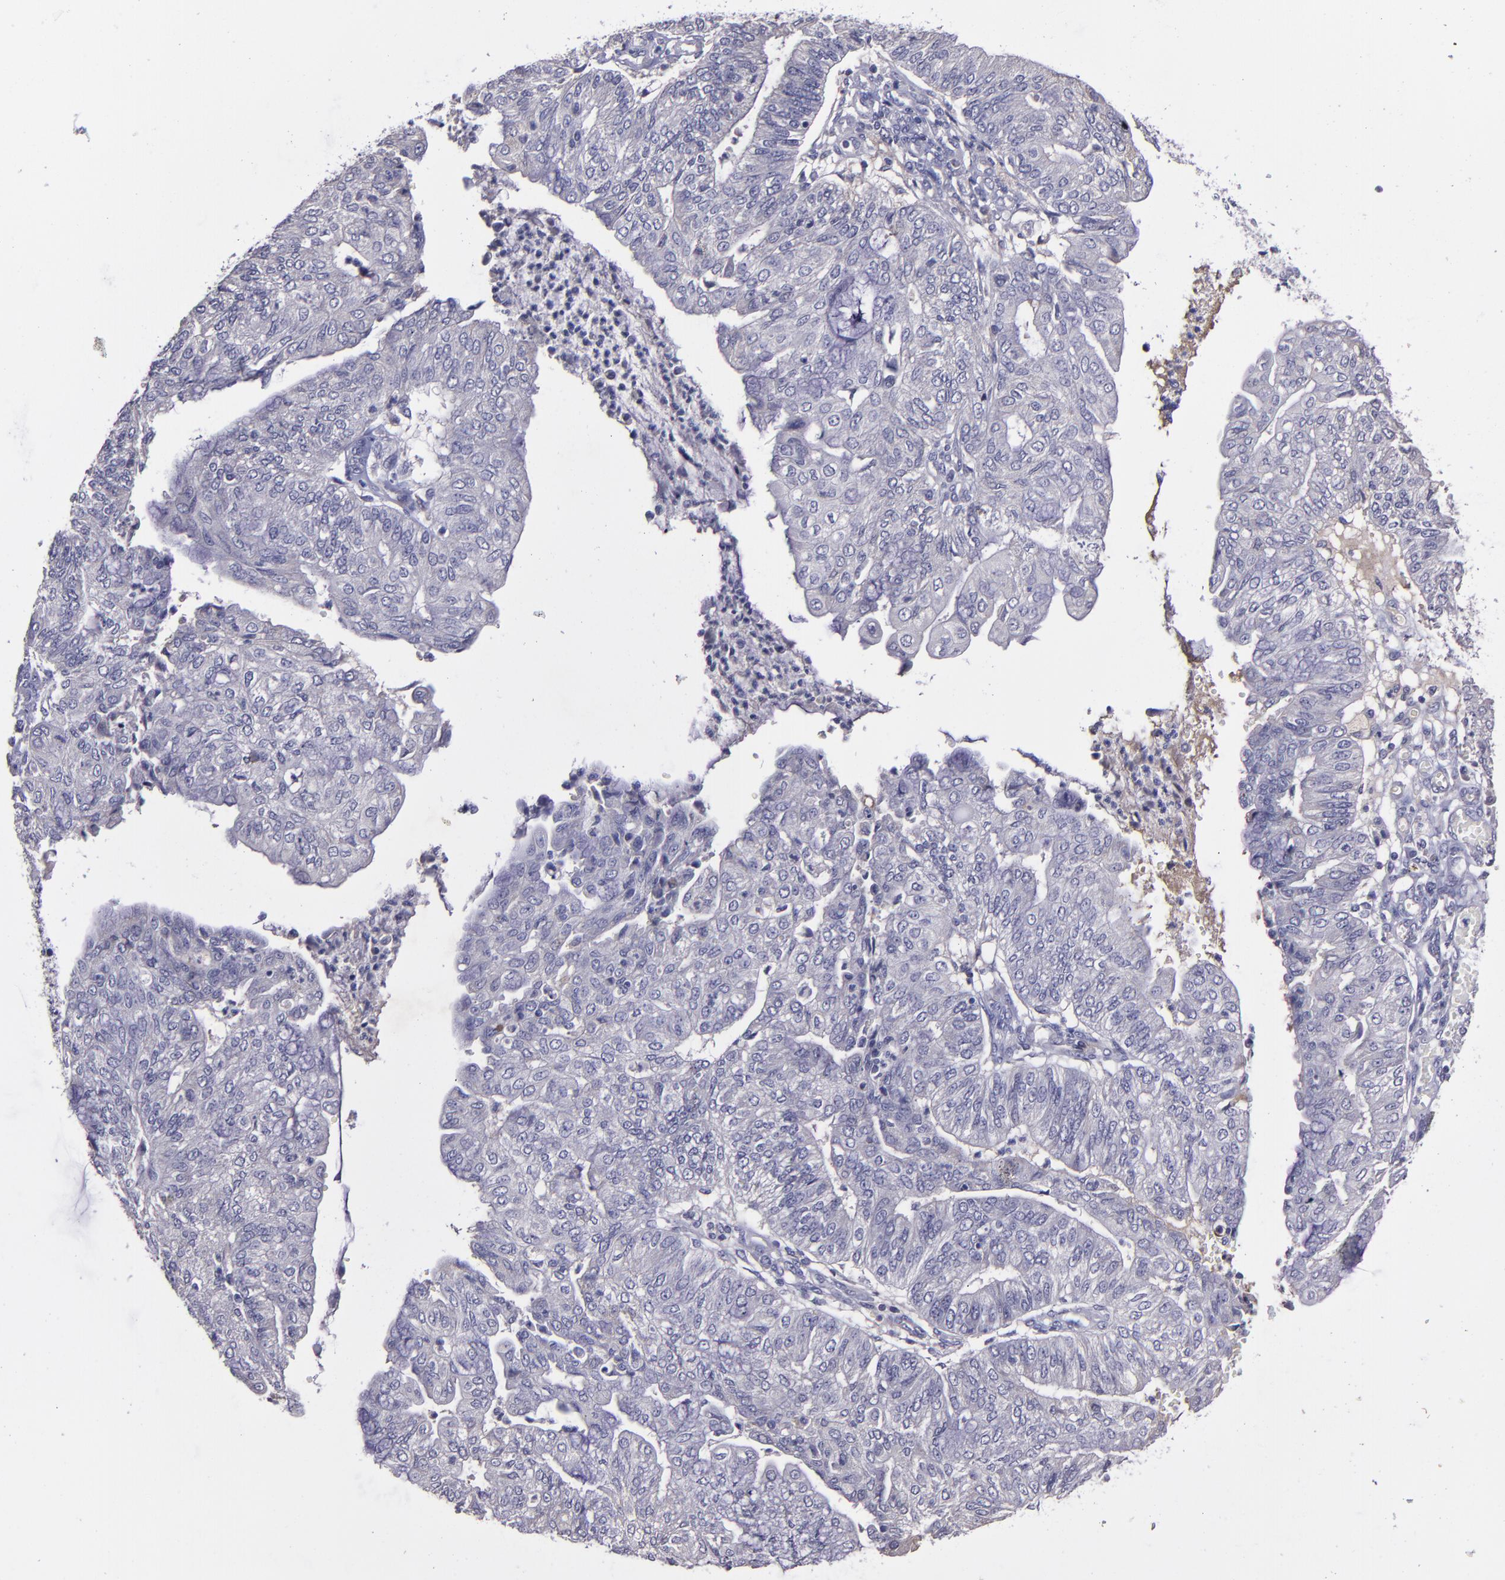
{"staining": {"intensity": "negative", "quantity": "none", "location": "none"}, "tissue": "endometrial cancer", "cell_type": "Tumor cells", "image_type": "cancer", "snomed": [{"axis": "morphology", "description": "Adenocarcinoma, NOS"}, {"axis": "topography", "description": "Endometrium"}], "caption": "An immunohistochemistry histopathology image of adenocarcinoma (endometrial) is shown. There is no staining in tumor cells of adenocarcinoma (endometrial).", "gene": "MASP1", "patient": {"sex": "female", "age": 59}}